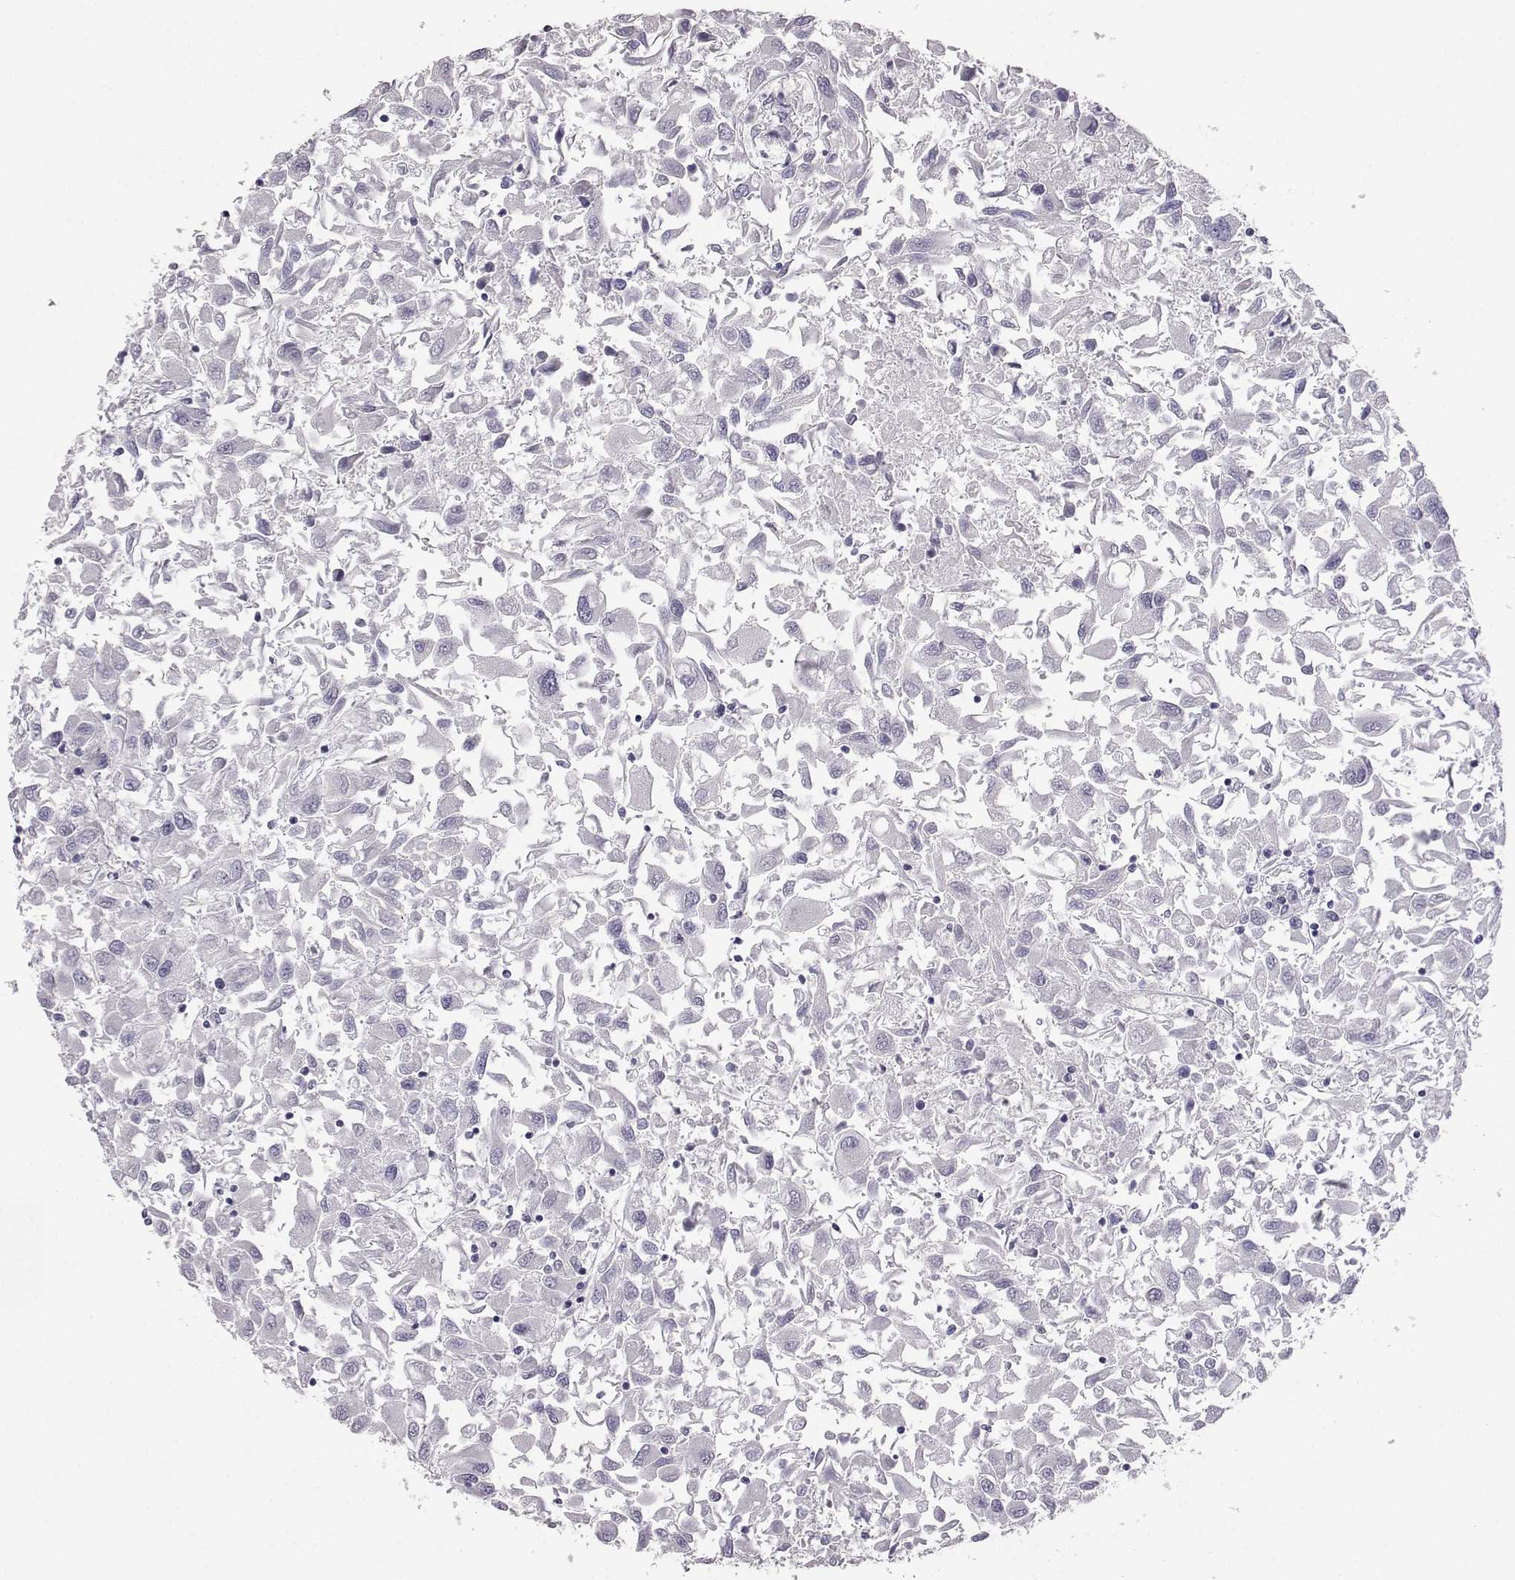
{"staining": {"intensity": "negative", "quantity": "none", "location": "none"}, "tissue": "renal cancer", "cell_type": "Tumor cells", "image_type": "cancer", "snomed": [{"axis": "morphology", "description": "Adenocarcinoma, NOS"}, {"axis": "topography", "description": "Kidney"}], "caption": "DAB (3,3'-diaminobenzidine) immunohistochemical staining of human renal cancer shows no significant expression in tumor cells.", "gene": "AKR1B1", "patient": {"sex": "female", "age": 76}}